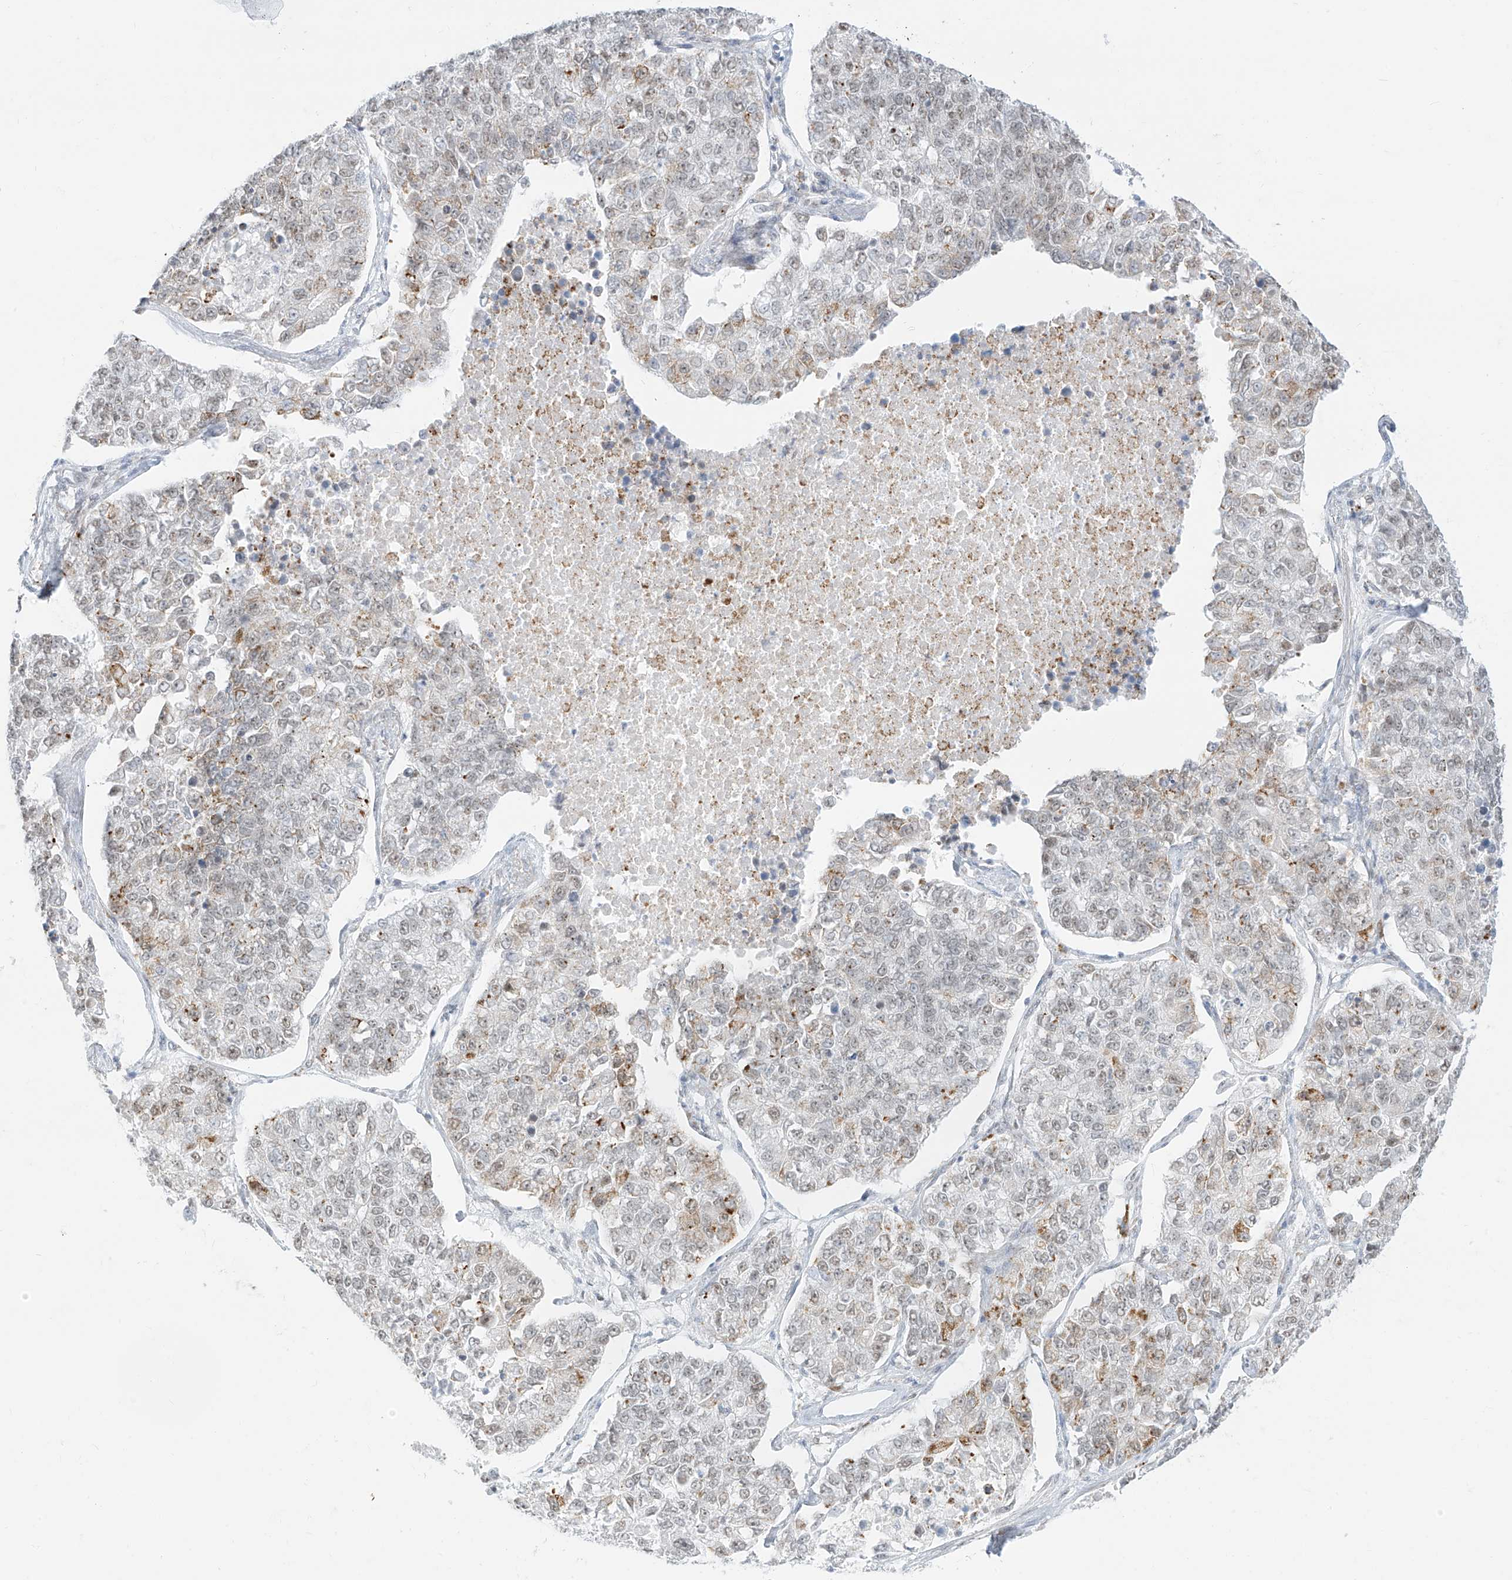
{"staining": {"intensity": "moderate", "quantity": "<25%", "location": "cytoplasmic/membranous,nuclear"}, "tissue": "lung cancer", "cell_type": "Tumor cells", "image_type": "cancer", "snomed": [{"axis": "morphology", "description": "Adenocarcinoma, NOS"}, {"axis": "topography", "description": "Lung"}], "caption": "Tumor cells show low levels of moderate cytoplasmic/membranous and nuclear positivity in about <25% of cells in human lung cancer.", "gene": "SUPT5H", "patient": {"sex": "male", "age": 49}}